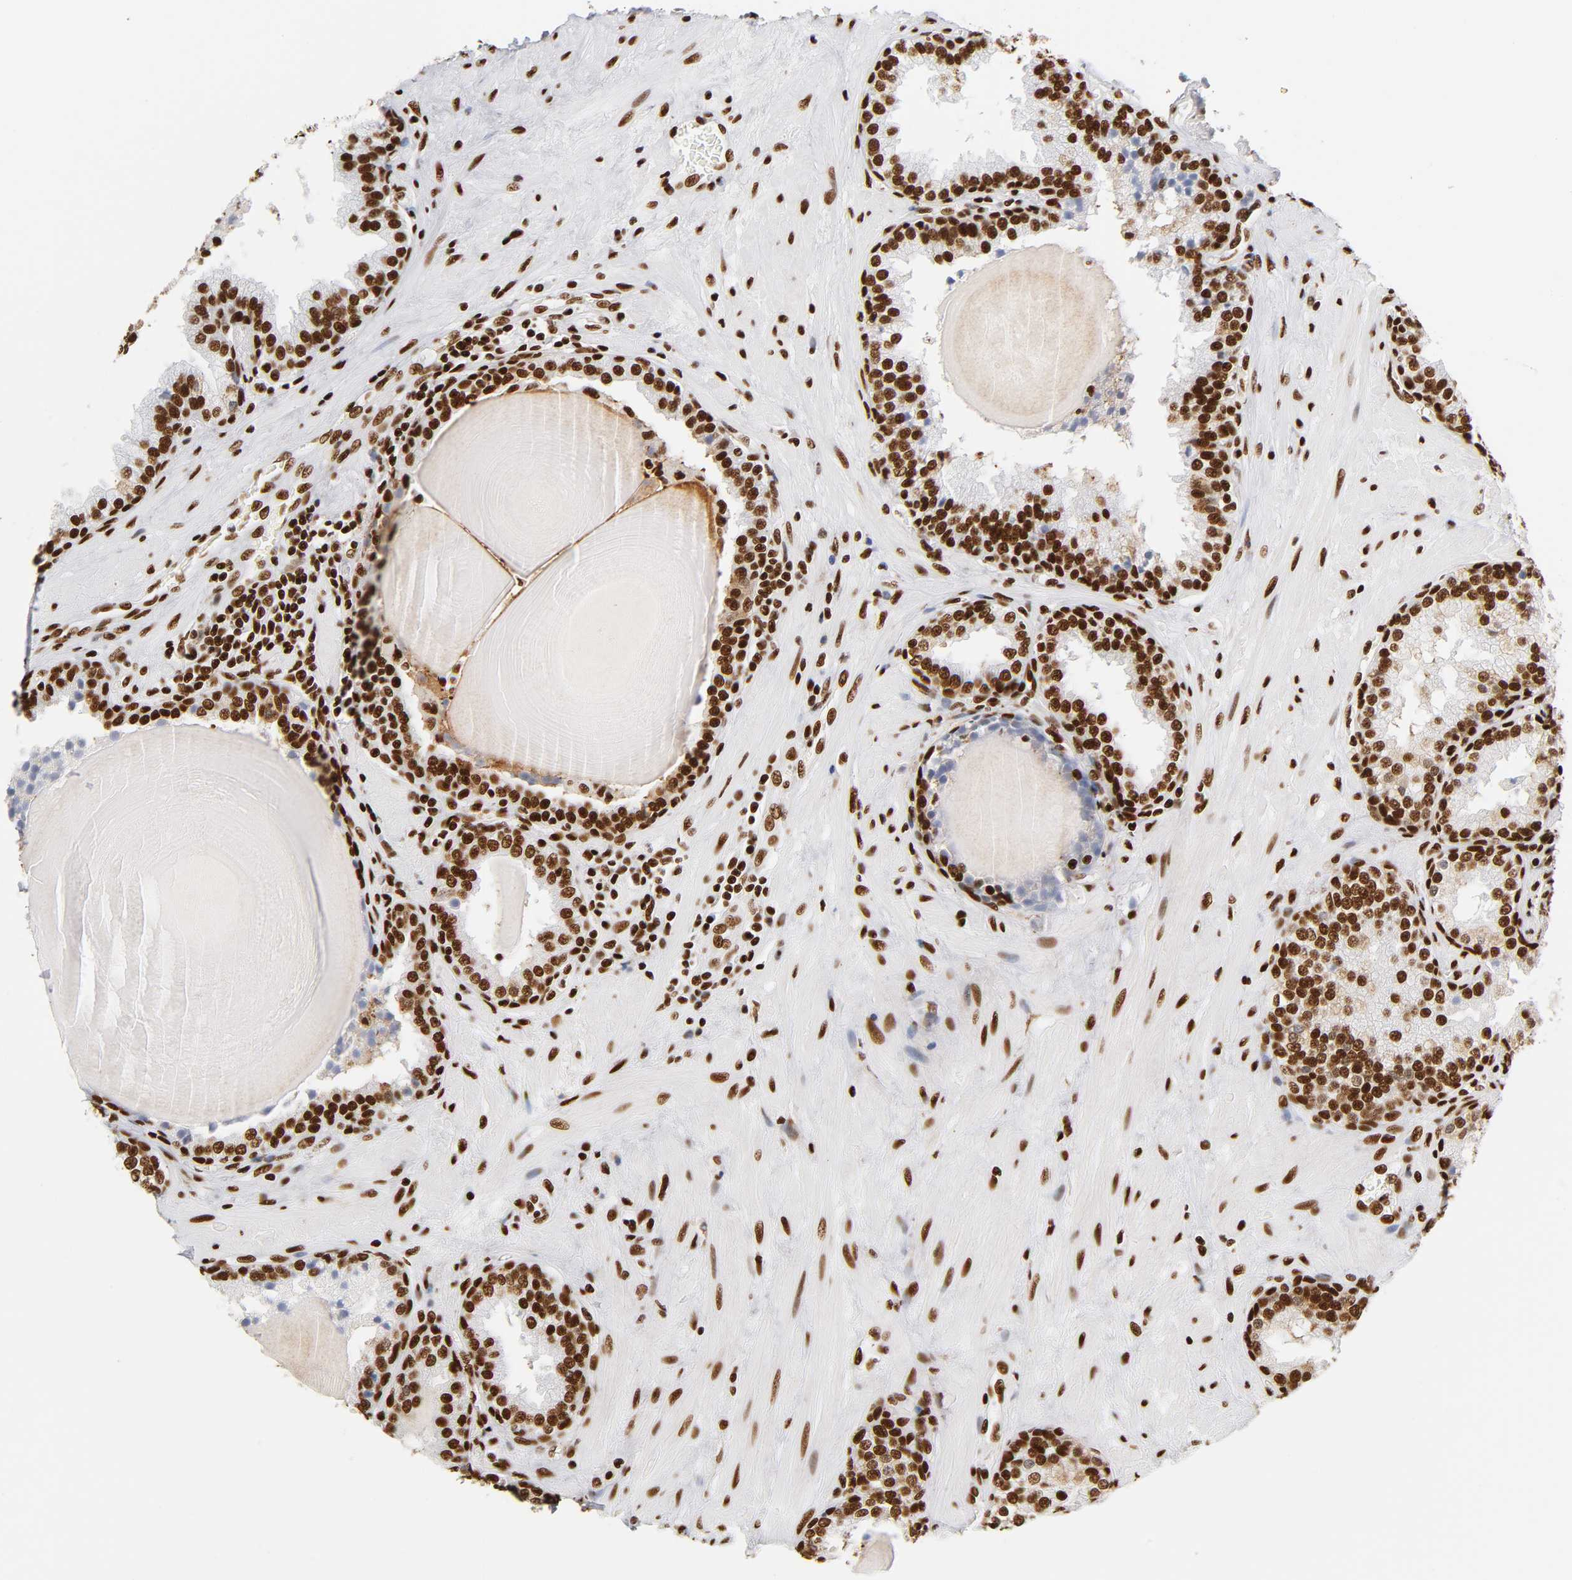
{"staining": {"intensity": "strong", "quantity": ">75%", "location": "nuclear"}, "tissue": "prostate", "cell_type": "Glandular cells", "image_type": "normal", "snomed": [{"axis": "morphology", "description": "Normal tissue, NOS"}, {"axis": "topography", "description": "Prostate"}], "caption": "Protein expression by immunohistochemistry exhibits strong nuclear staining in approximately >75% of glandular cells in normal prostate.", "gene": "XRCC6", "patient": {"sex": "male", "age": 51}}